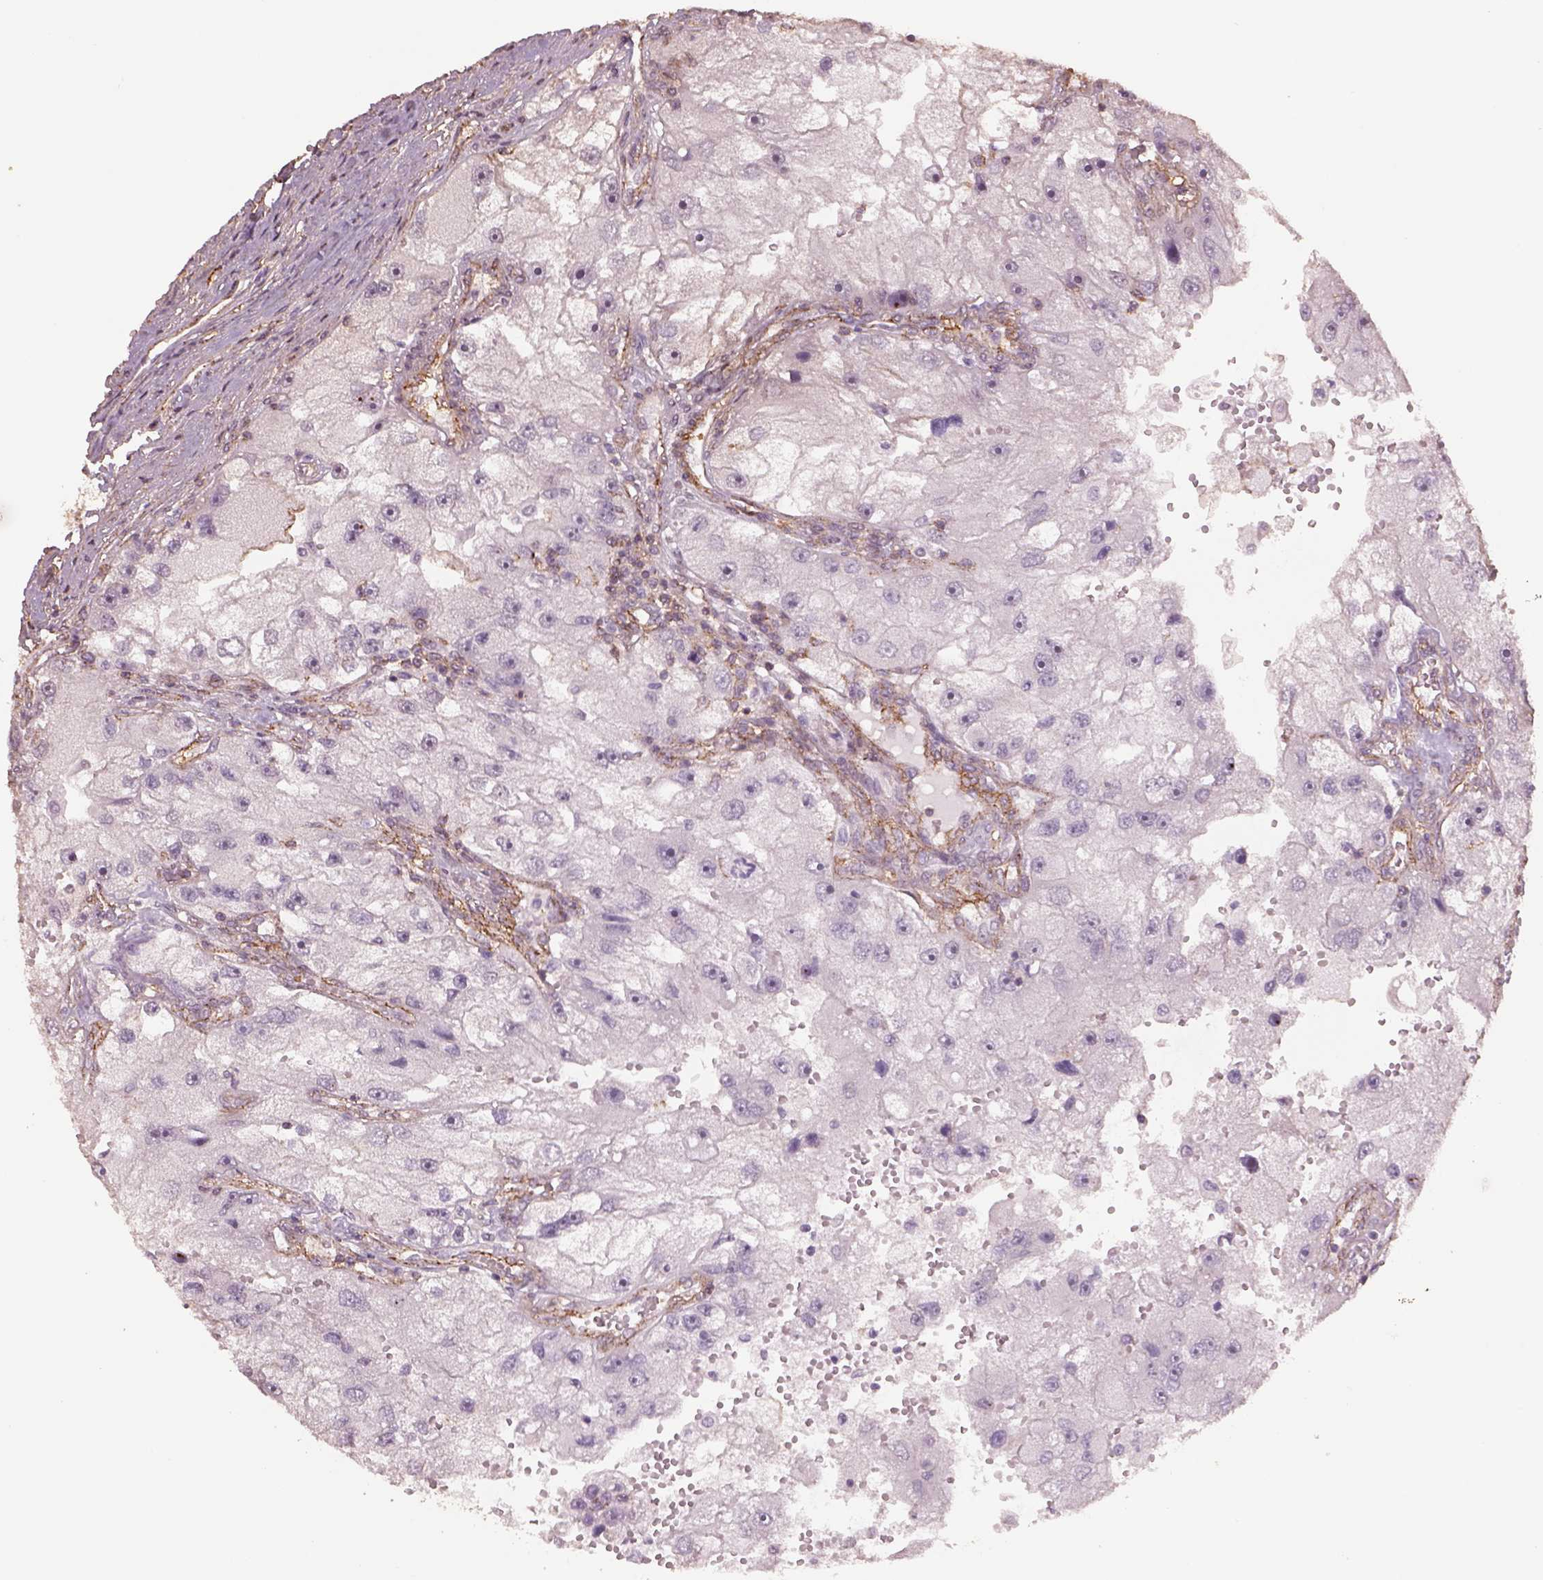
{"staining": {"intensity": "negative", "quantity": "none", "location": "none"}, "tissue": "renal cancer", "cell_type": "Tumor cells", "image_type": "cancer", "snomed": [{"axis": "morphology", "description": "Adenocarcinoma, NOS"}, {"axis": "topography", "description": "Kidney"}], "caption": "Micrograph shows no protein expression in tumor cells of renal cancer tissue.", "gene": "LIN7A", "patient": {"sex": "male", "age": 63}}